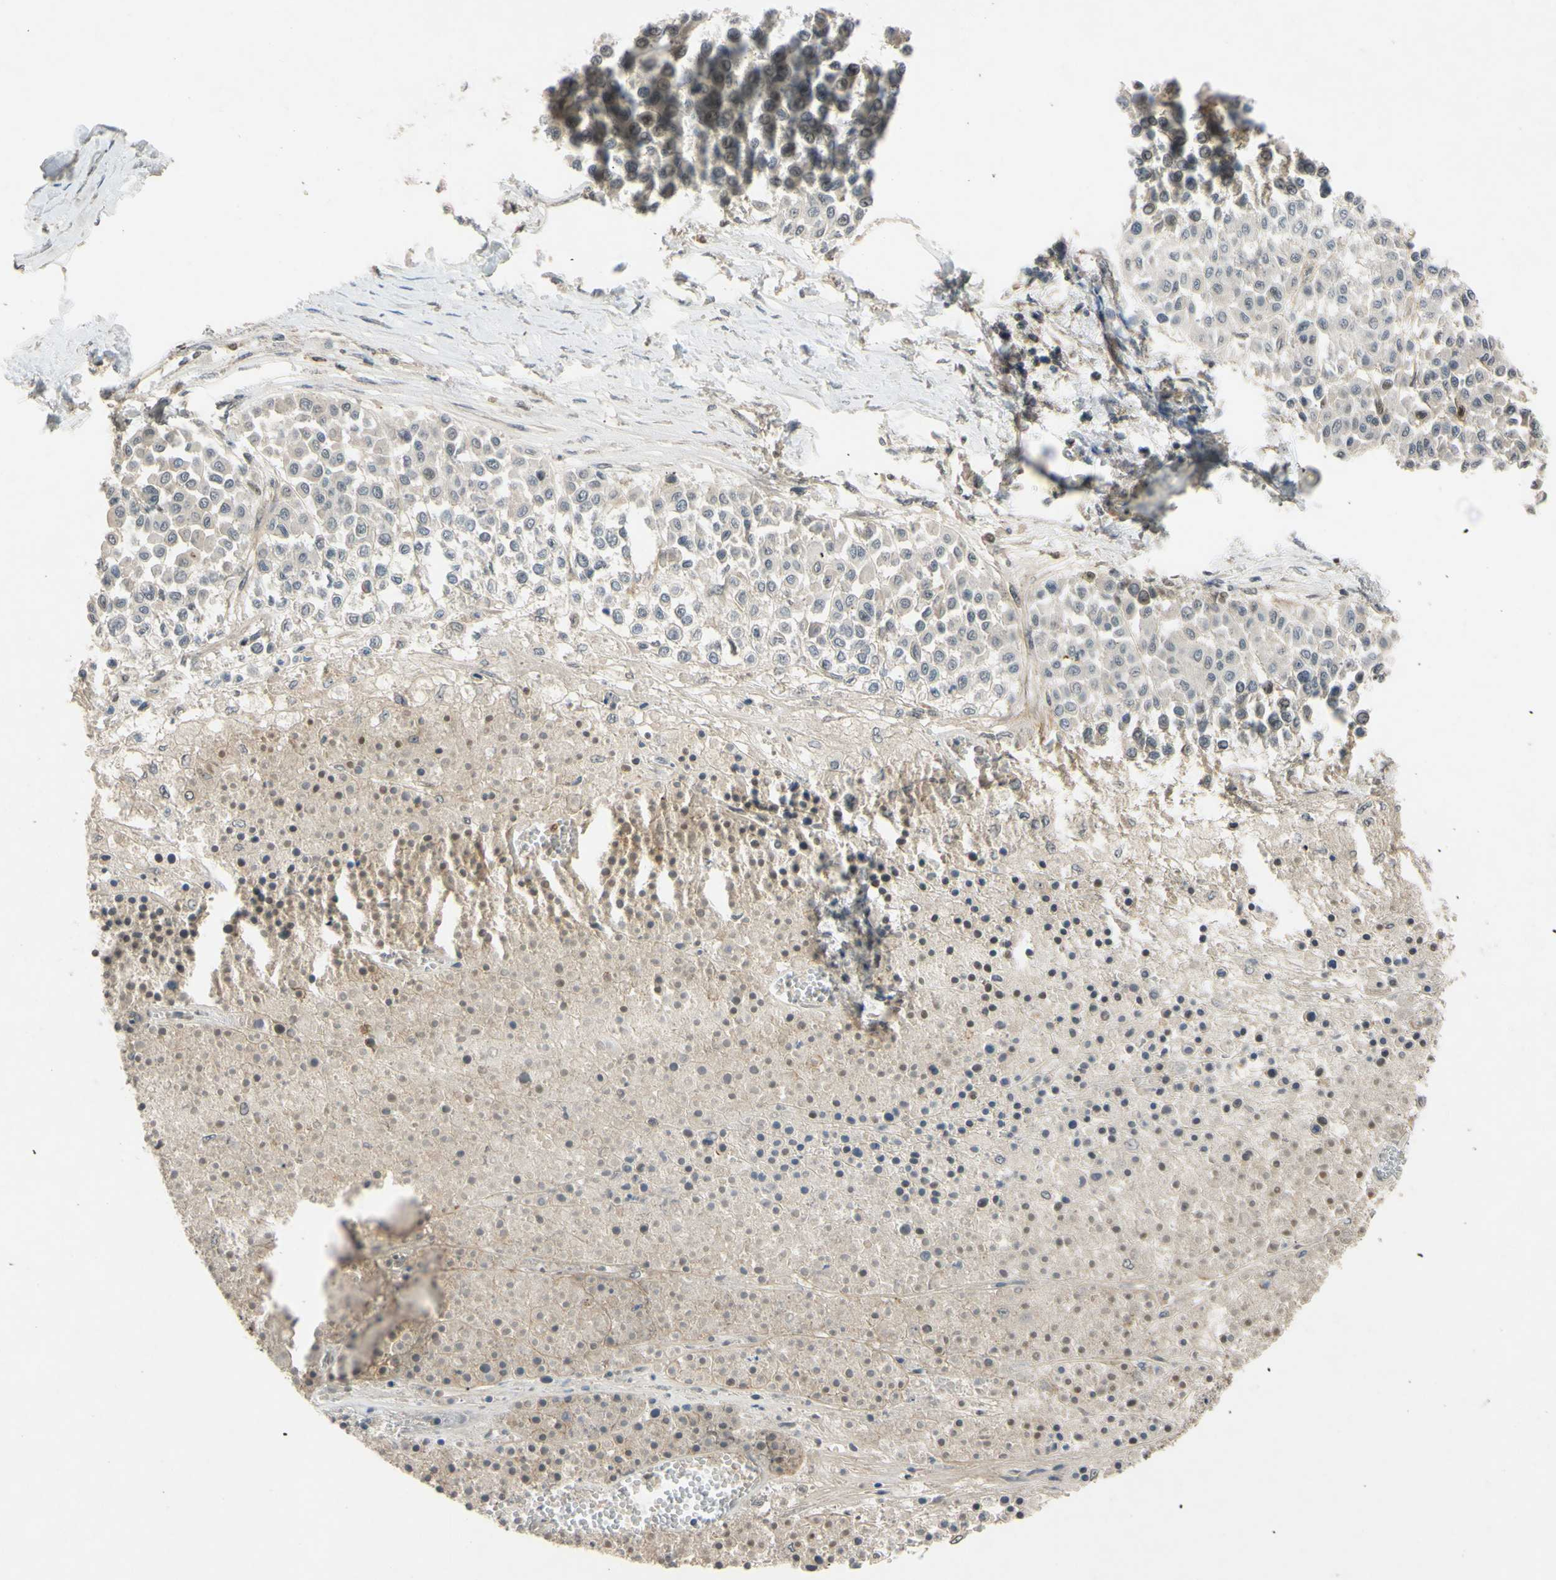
{"staining": {"intensity": "weak", "quantity": "<25%", "location": "cytoplasmic/membranous"}, "tissue": "melanoma", "cell_type": "Tumor cells", "image_type": "cancer", "snomed": [{"axis": "morphology", "description": "Malignant melanoma, Metastatic site"}, {"axis": "topography", "description": "Soft tissue"}], "caption": "IHC histopathology image of malignant melanoma (metastatic site) stained for a protein (brown), which shows no positivity in tumor cells.", "gene": "ALK", "patient": {"sex": "male", "age": 41}}